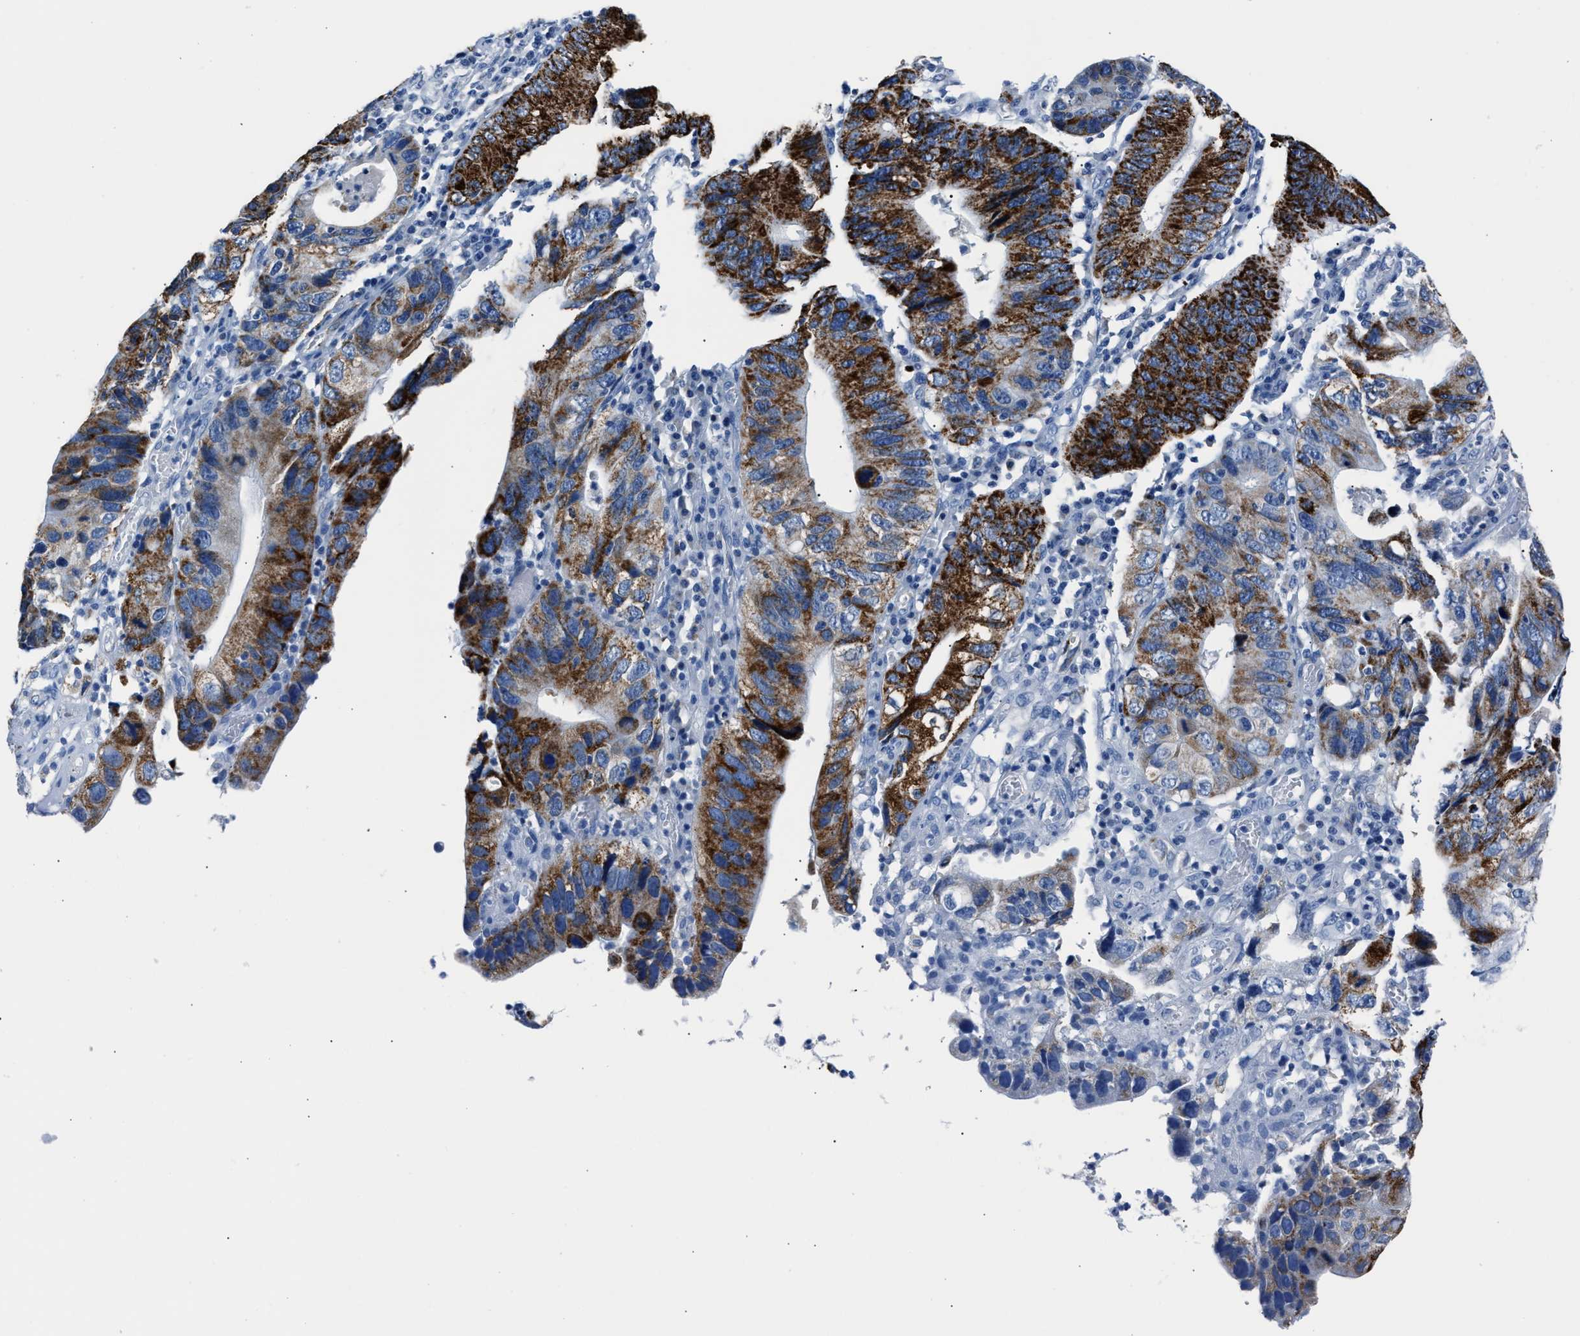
{"staining": {"intensity": "strong", "quantity": ">75%", "location": "cytoplasmic/membranous"}, "tissue": "stomach cancer", "cell_type": "Tumor cells", "image_type": "cancer", "snomed": [{"axis": "morphology", "description": "Adenocarcinoma, NOS"}, {"axis": "topography", "description": "Stomach"}], "caption": "Strong cytoplasmic/membranous expression for a protein is present in approximately >75% of tumor cells of stomach cancer (adenocarcinoma) using immunohistochemistry (IHC).", "gene": "AMACR", "patient": {"sex": "male", "age": 59}}